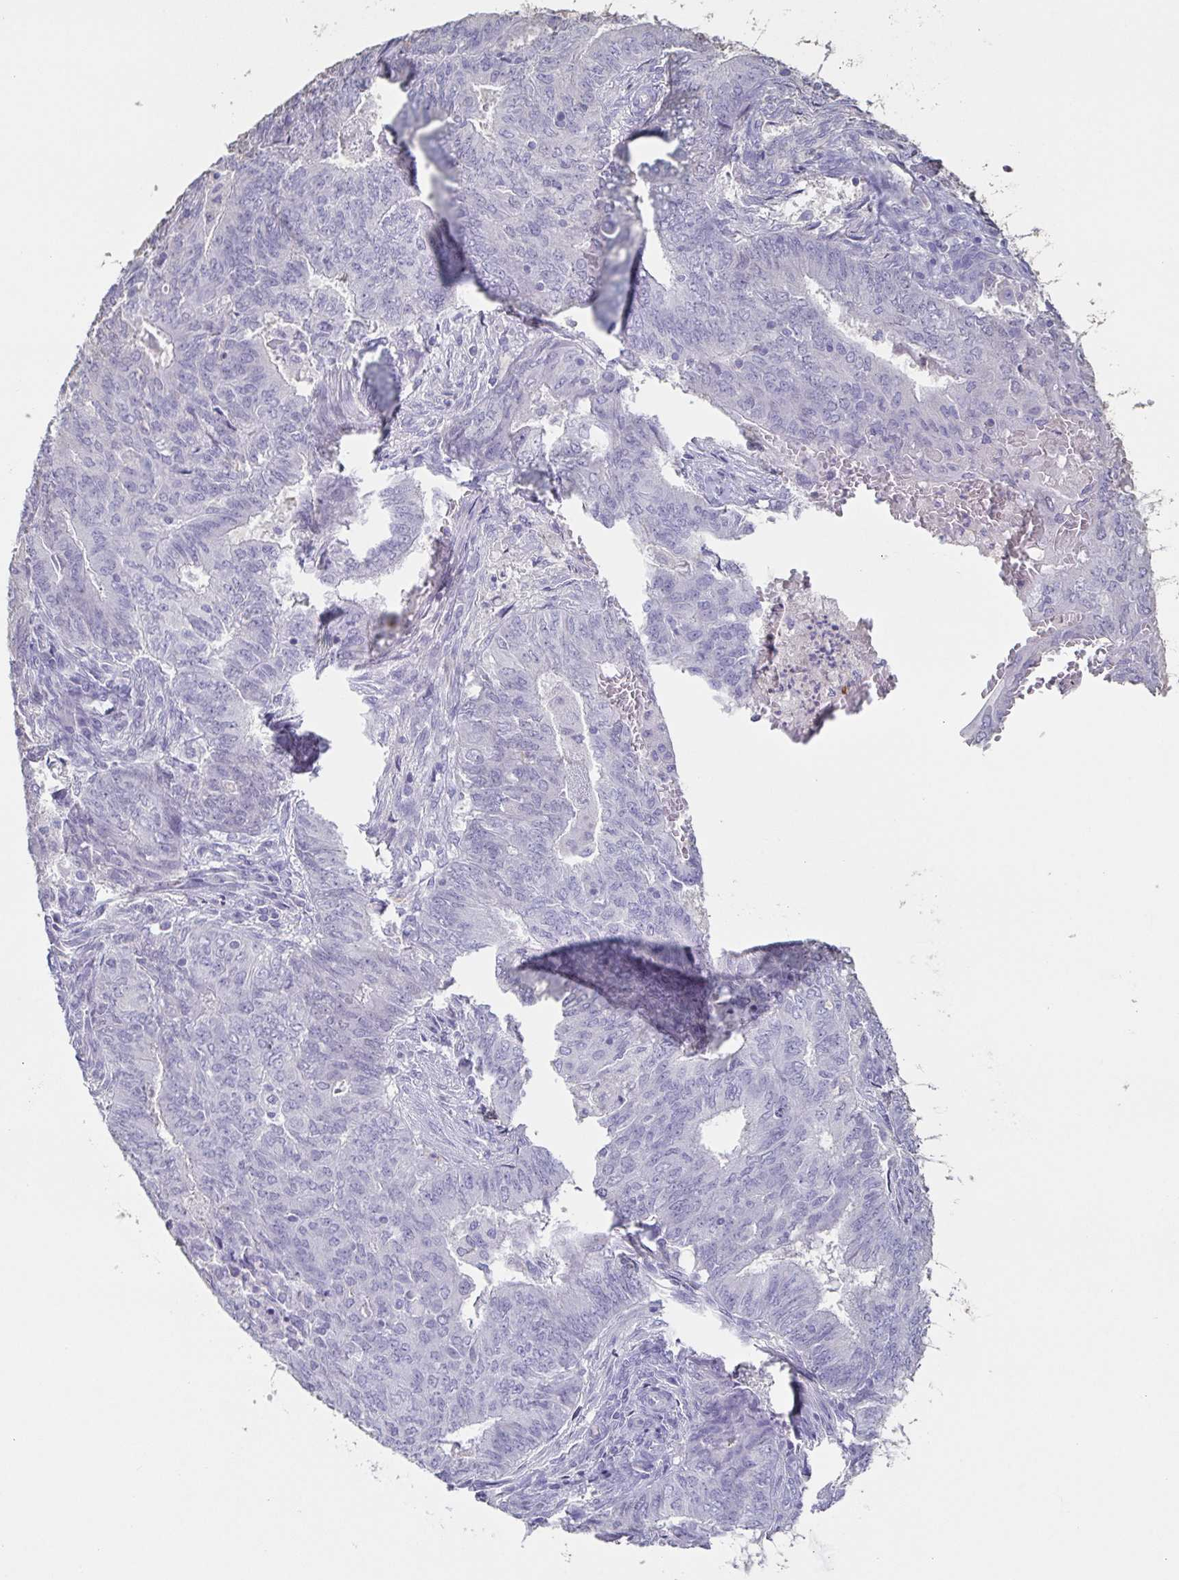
{"staining": {"intensity": "negative", "quantity": "none", "location": "none"}, "tissue": "endometrial cancer", "cell_type": "Tumor cells", "image_type": "cancer", "snomed": [{"axis": "morphology", "description": "Adenocarcinoma, NOS"}, {"axis": "topography", "description": "Endometrium"}], "caption": "Immunohistochemistry (IHC) histopathology image of neoplastic tissue: adenocarcinoma (endometrial) stained with DAB (3,3'-diaminobenzidine) shows no significant protein staining in tumor cells. (DAB IHC, high magnification).", "gene": "BPIFA2", "patient": {"sex": "female", "age": 62}}